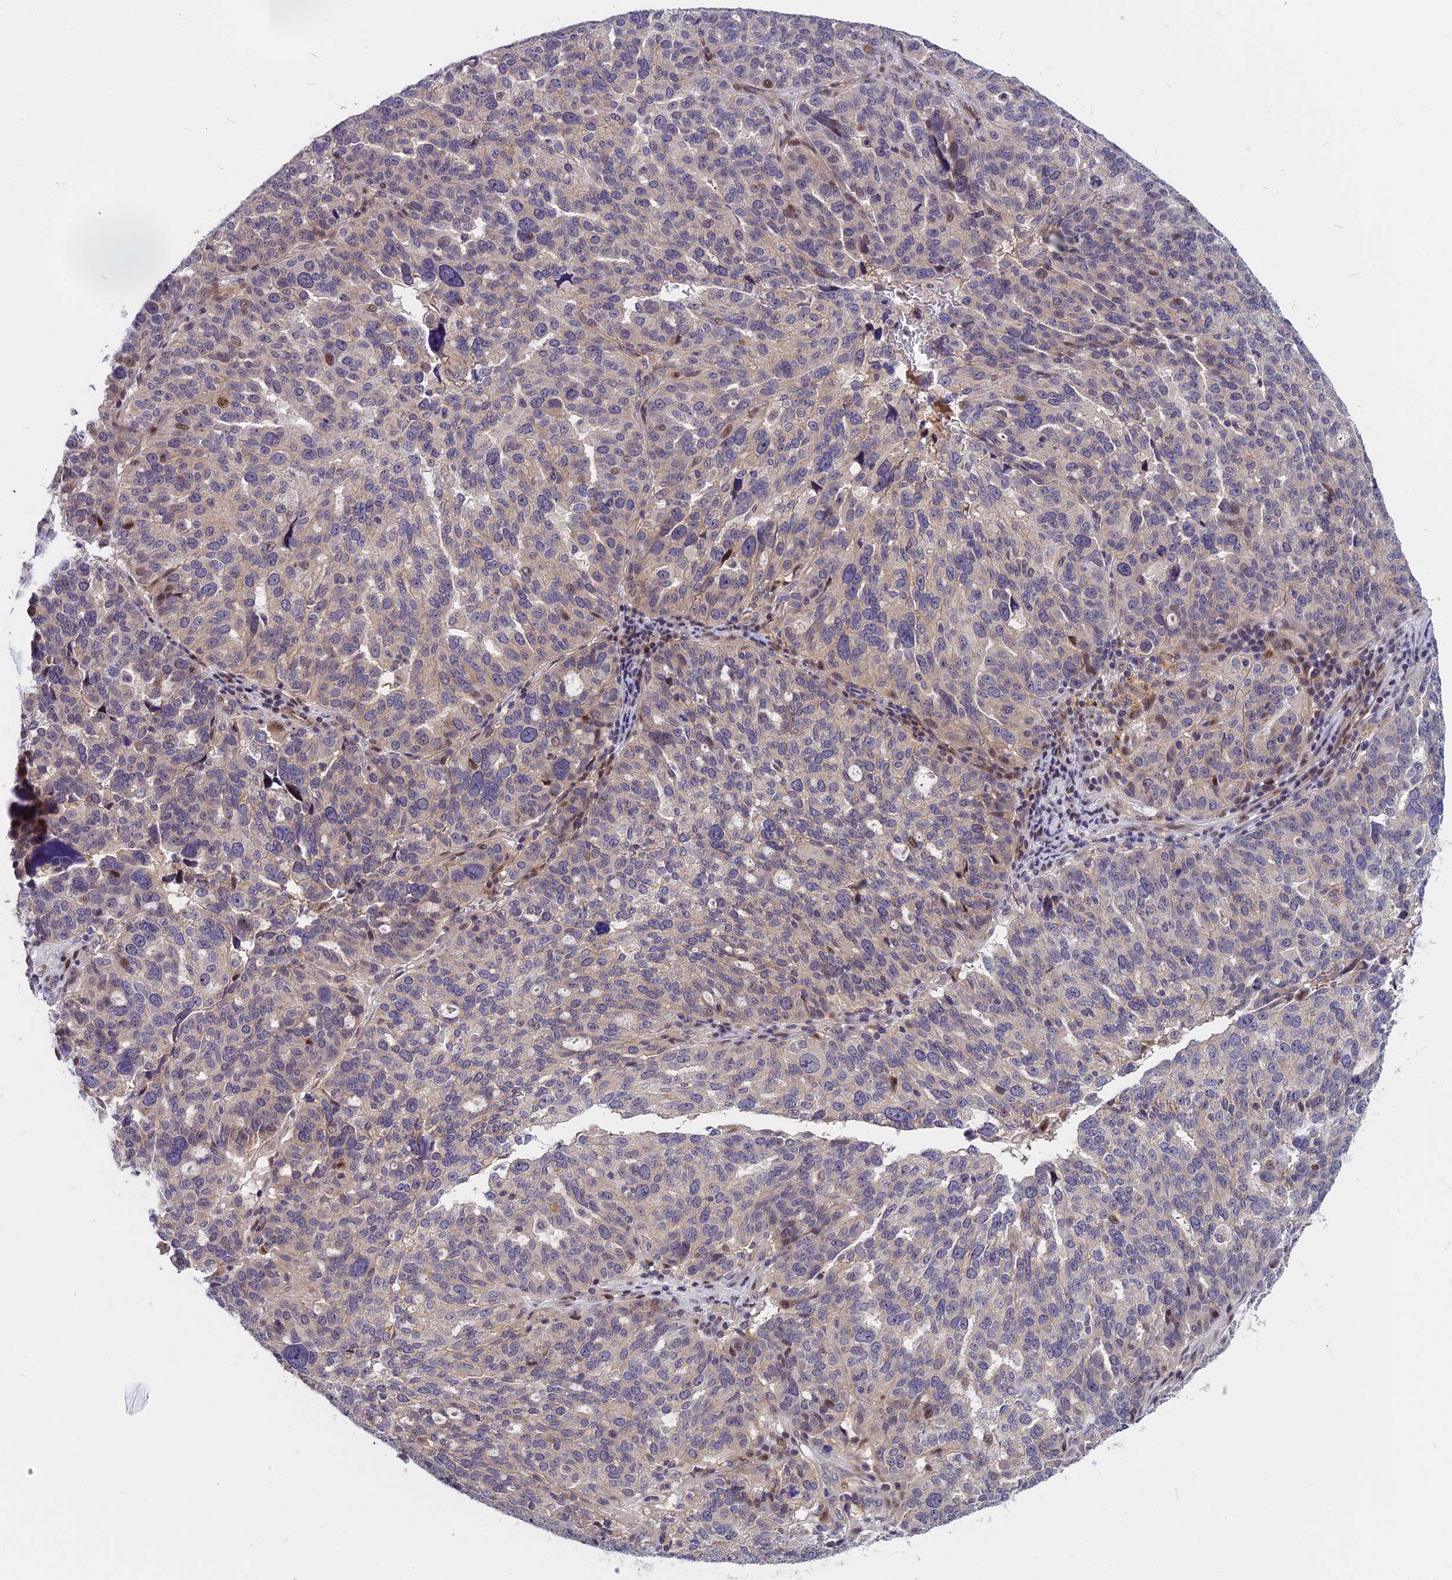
{"staining": {"intensity": "negative", "quantity": "none", "location": "none"}, "tissue": "ovarian cancer", "cell_type": "Tumor cells", "image_type": "cancer", "snomed": [{"axis": "morphology", "description": "Cystadenocarcinoma, serous, NOS"}, {"axis": "topography", "description": "Ovary"}], "caption": "The micrograph displays no significant staining in tumor cells of serous cystadenocarcinoma (ovarian).", "gene": "ANKRD34B", "patient": {"sex": "female", "age": 59}}